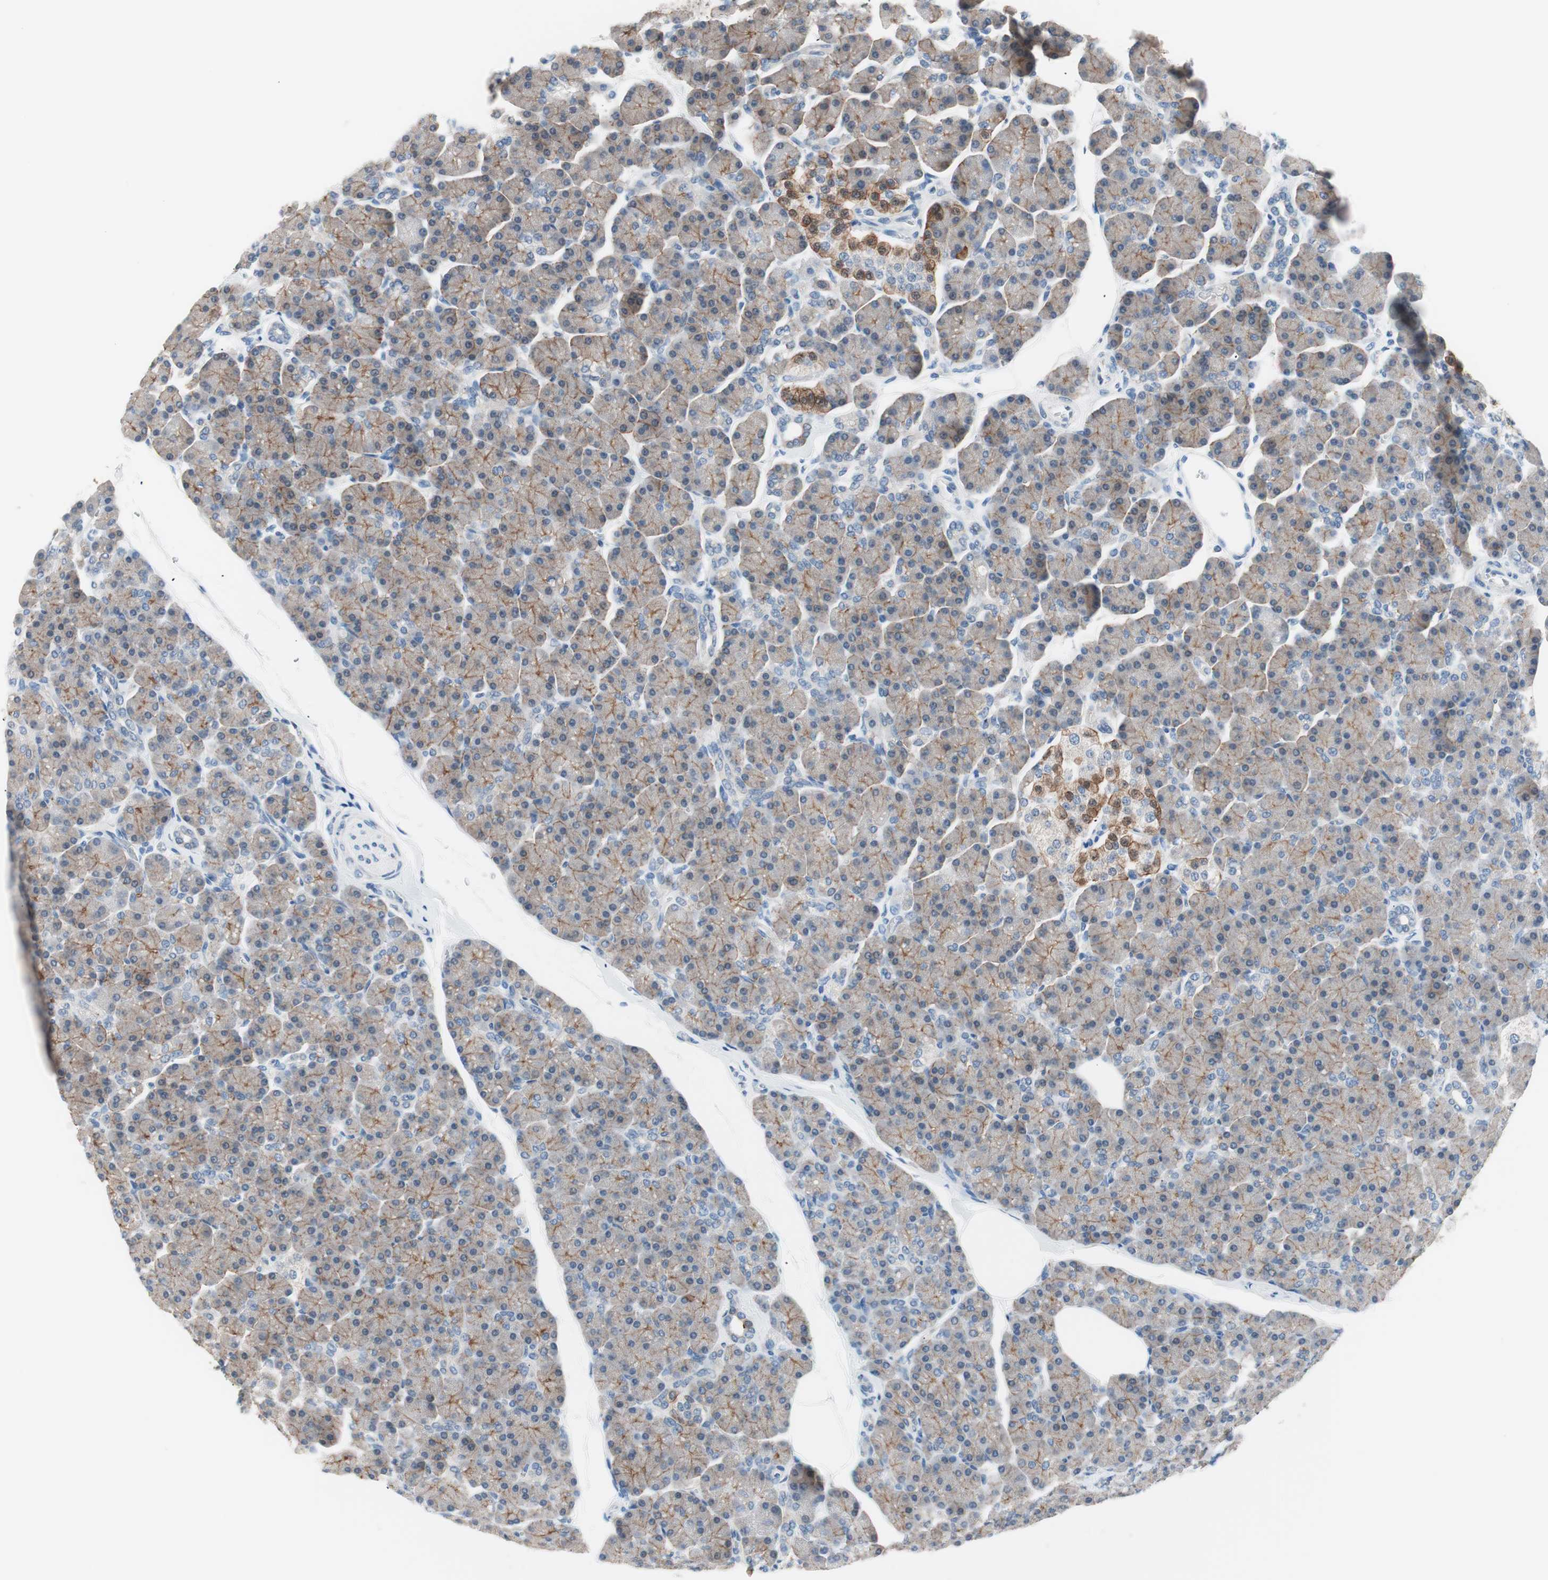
{"staining": {"intensity": "moderate", "quantity": ">75%", "location": "cytoplasmic/membranous"}, "tissue": "pancreas", "cell_type": "Exocrine glandular cells", "image_type": "normal", "snomed": [{"axis": "morphology", "description": "Normal tissue, NOS"}, {"axis": "topography", "description": "Pancreas"}], "caption": "High-magnification brightfield microscopy of unremarkable pancreas stained with DAB (brown) and counterstained with hematoxylin (blue). exocrine glandular cells exhibit moderate cytoplasmic/membranous staining is present in approximately>75% of cells. The staining was performed using DAB to visualize the protein expression in brown, while the nuclei were stained in blue with hematoxylin (Magnification: 20x).", "gene": "VIL1", "patient": {"sex": "female", "age": 43}}